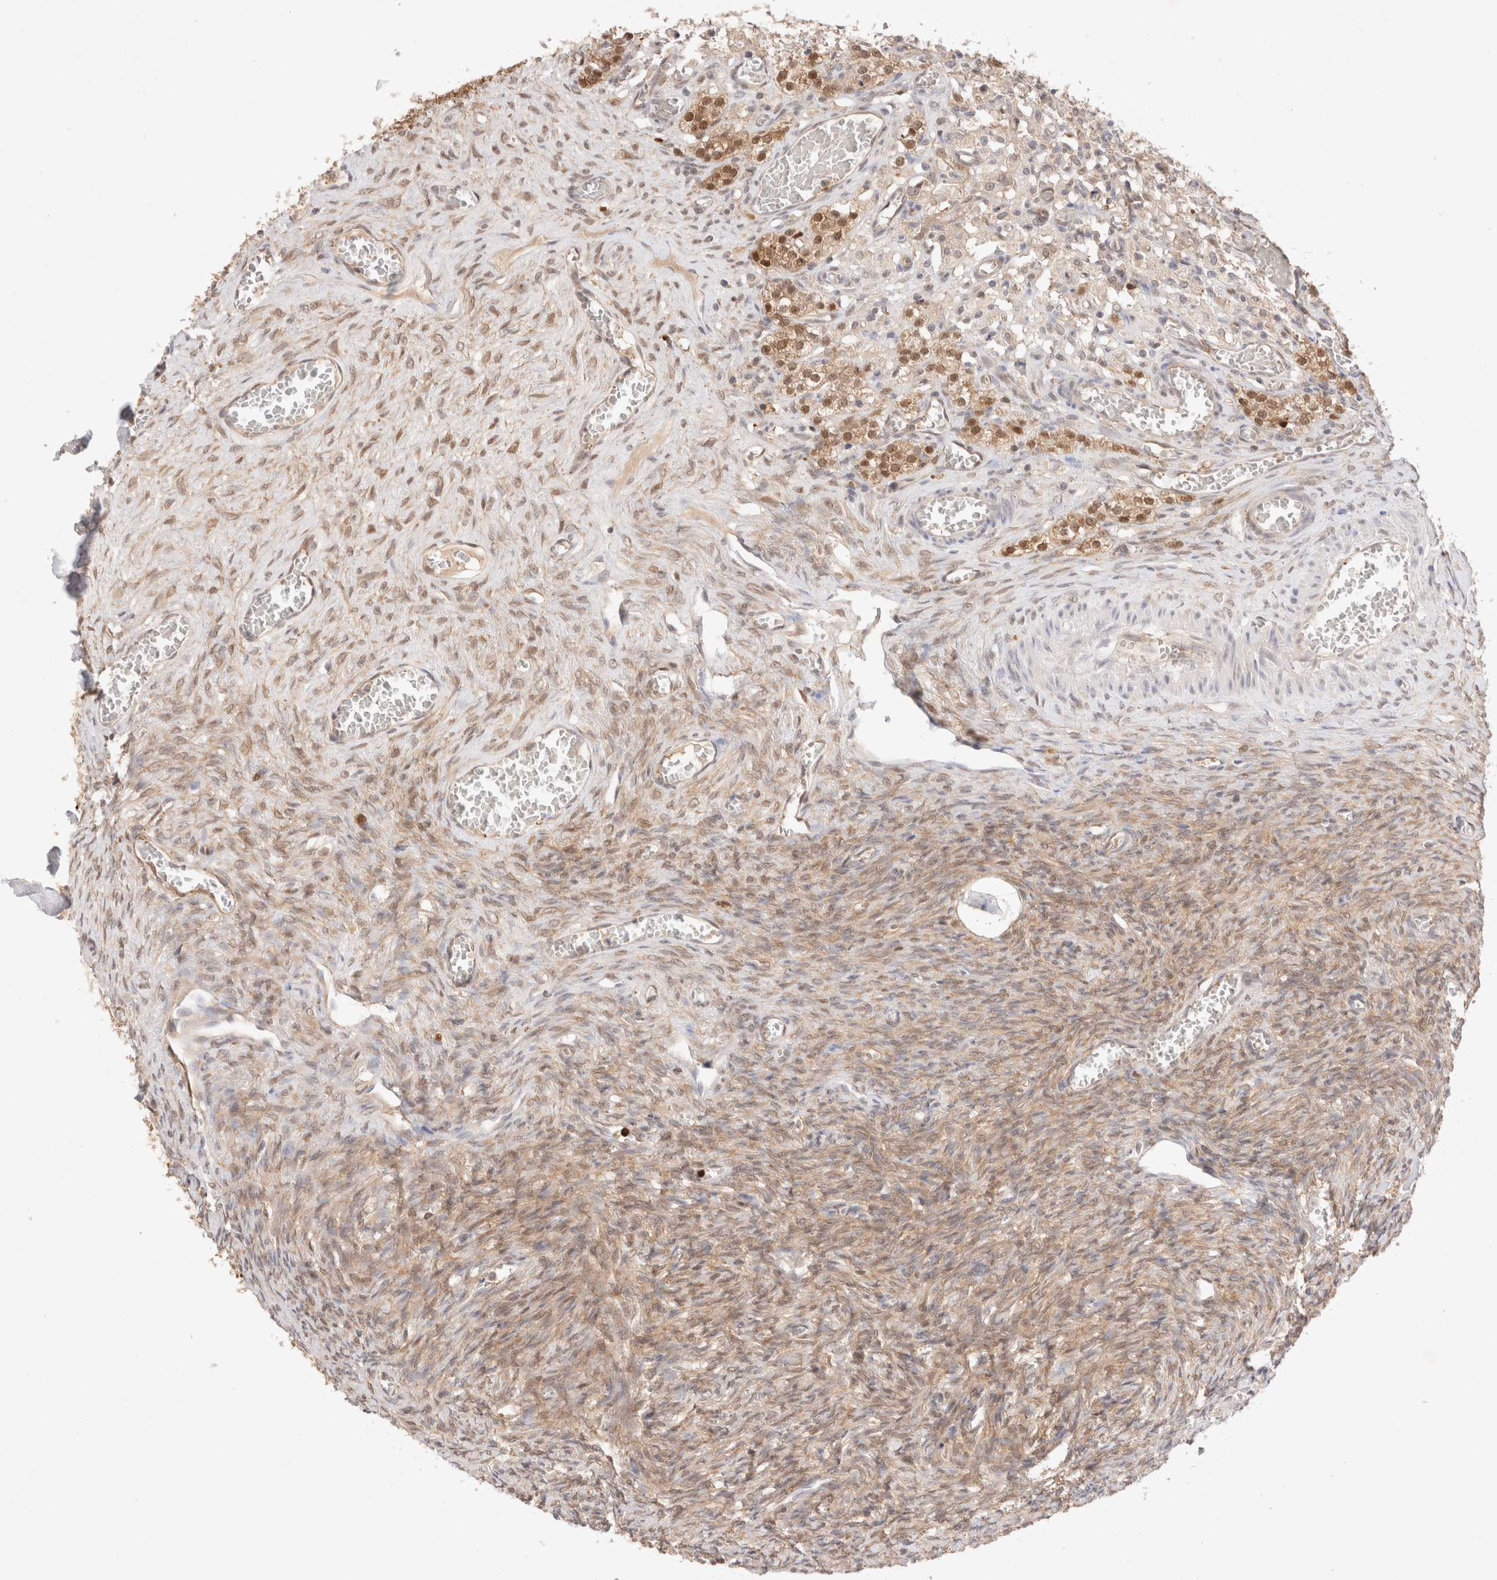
{"staining": {"intensity": "moderate", "quantity": ">75%", "location": "cytoplasmic/membranous"}, "tissue": "ovary", "cell_type": "Follicle cells", "image_type": "normal", "snomed": [{"axis": "morphology", "description": "Normal tissue, NOS"}, {"axis": "topography", "description": "Ovary"}], "caption": "The micrograph exhibits immunohistochemical staining of unremarkable ovary. There is moderate cytoplasmic/membranous staining is identified in approximately >75% of follicle cells. (DAB (3,3'-diaminobenzidine) = brown stain, brightfield microscopy at high magnification).", "gene": "STARD10", "patient": {"sex": "female", "age": 27}}